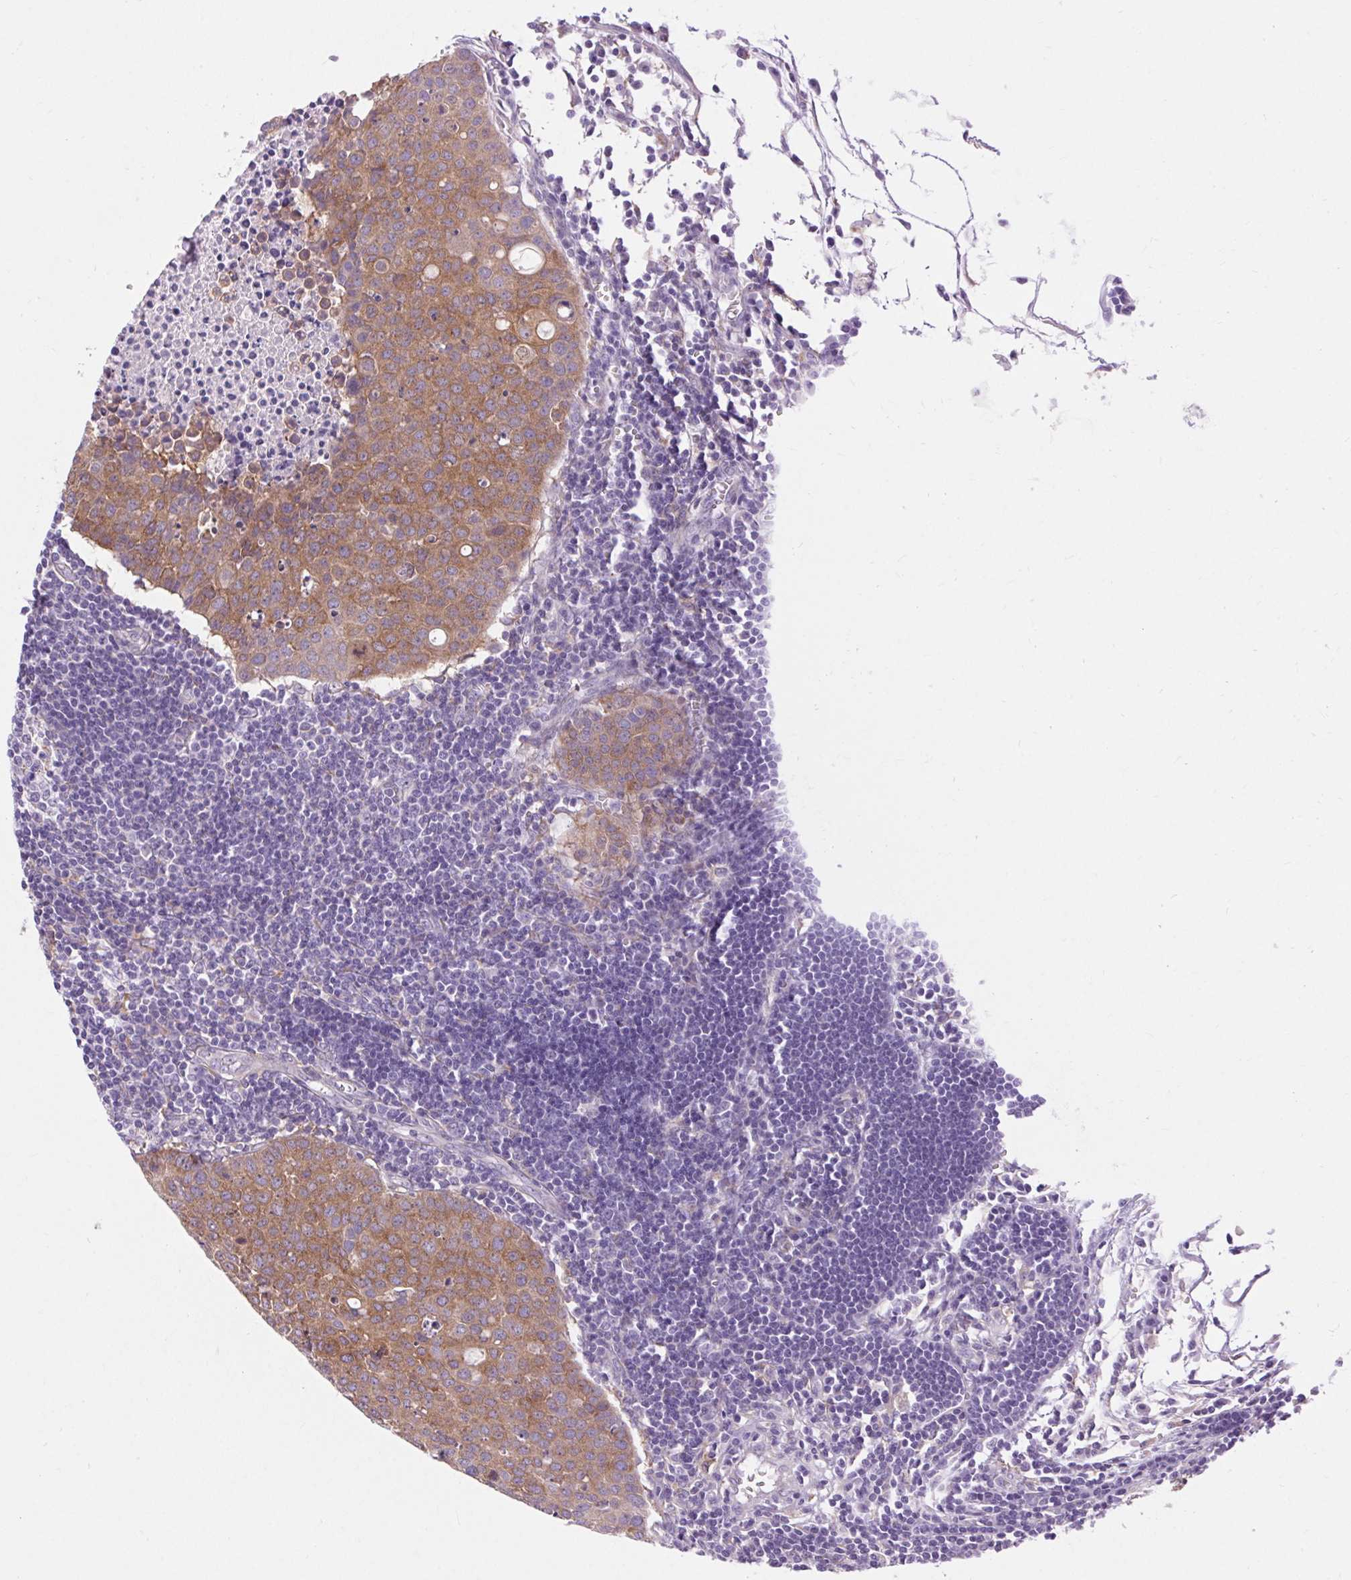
{"staining": {"intensity": "moderate", "quantity": ">75%", "location": "cytoplasmic/membranous"}, "tissue": "carcinoid", "cell_type": "Tumor cells", "image_type": "cancer", "snomed": [{"axis": "morphology", "description": "Carcinoid, malignant, NOS"}, {"axis": "topography", "description": "Colon"}], "caption": "The photomicrograph reveals staining of carcinoid, revealing moderate cytoplasmic/membranous protein staining (brown color) within tumor cells.", "gene": "SOWAHC", "patient": {"sex": "male", "age": 81}}